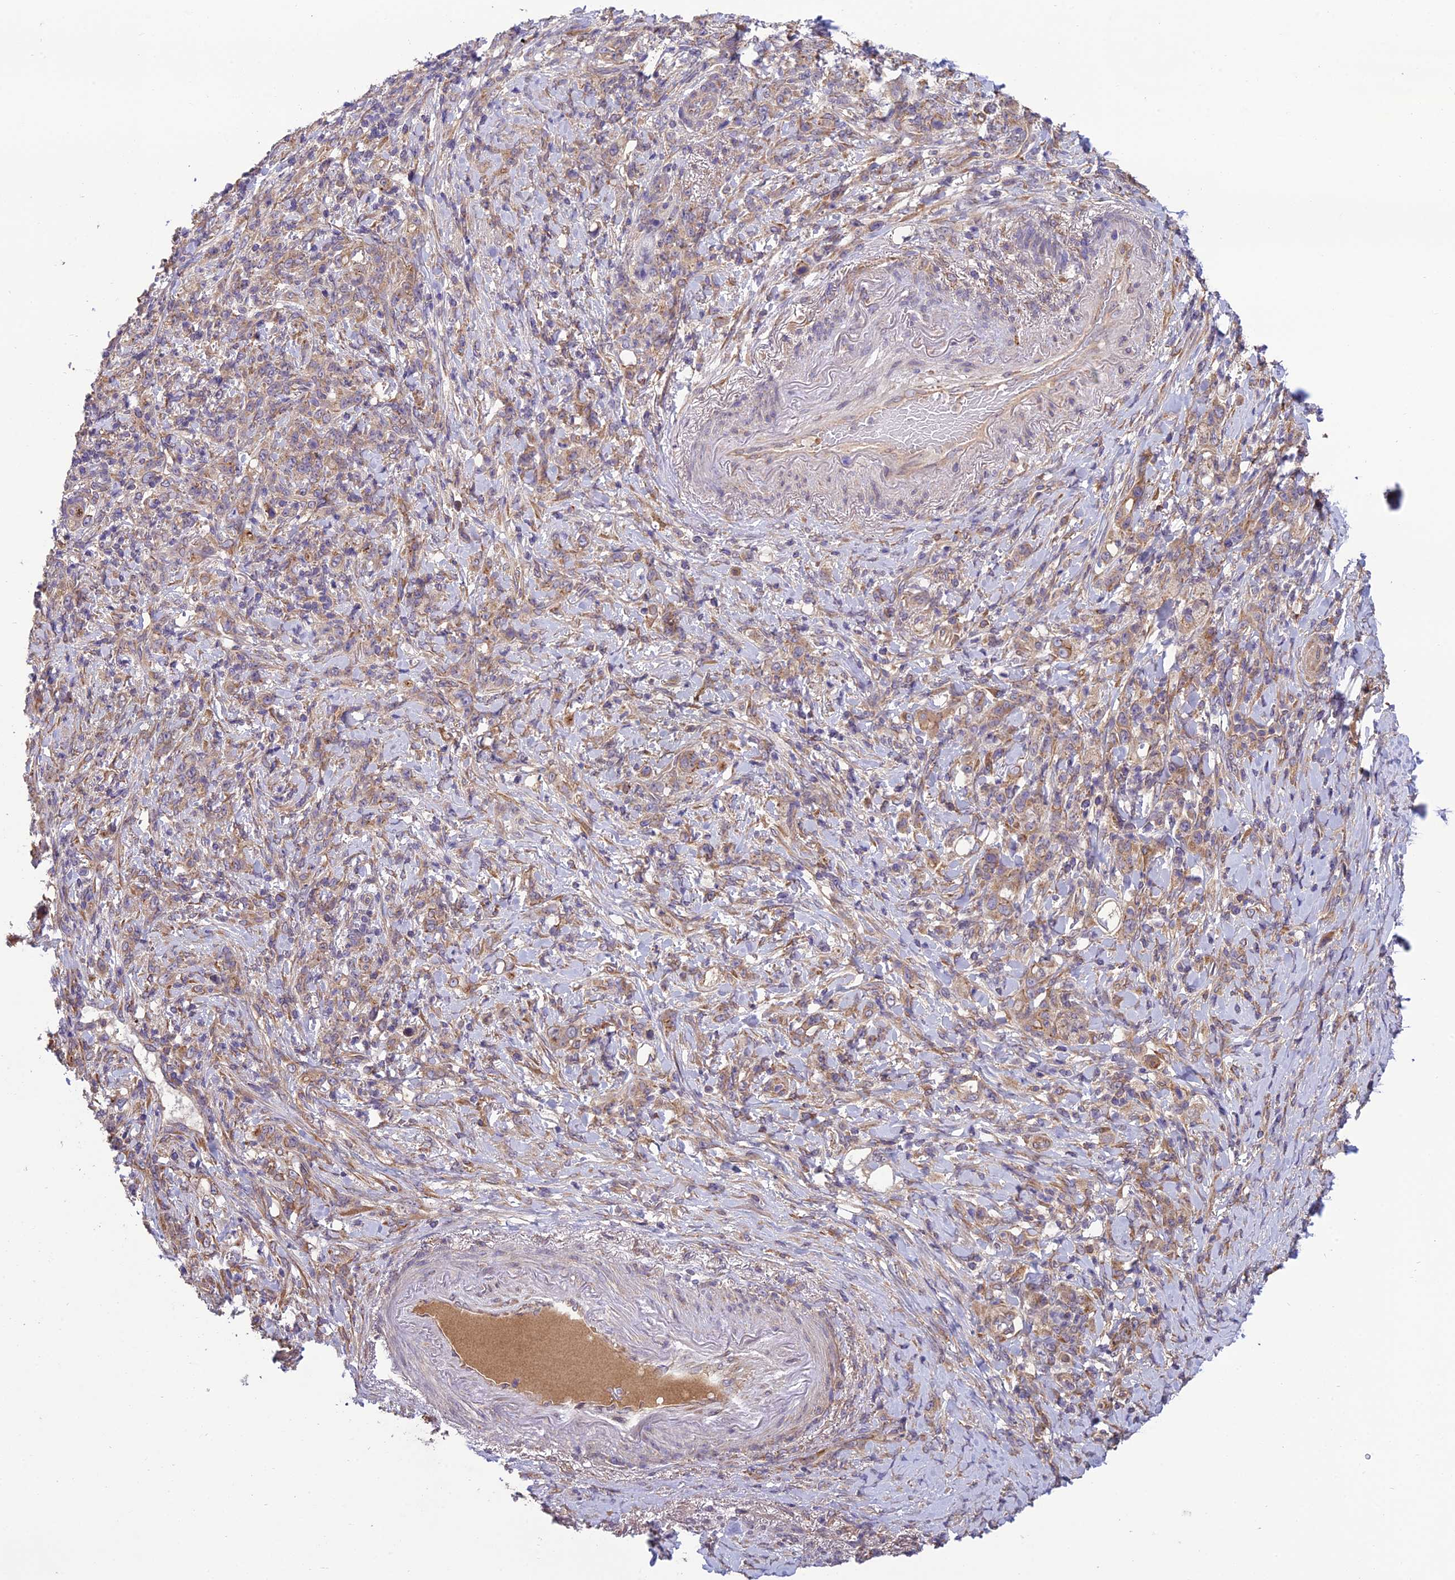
{"staining": {"intensity": "moderate", "quantity": ">75%", "location": "cytoplasmic/membranous"}, "tissue": "stomach cancer", "cell_type": "Tumor cells", "image_type": "cancer", "snomed": [{"axis": "morphology", "description": "Normal tissue, NOS"}, {"axis": "morphology", "description": "Adenocarcinoma, NOS"}, {"axis": "topography", "description": "Stomach"}], "caption": "Adenocarcinoma (stomach) stained for a protein (brown) reveals moderate cytoplasmic/membranous positive expression in approximately >75% of tumor cells.", "gene": "MRNIP", "patient": {"sex": "female", "age": 79}}